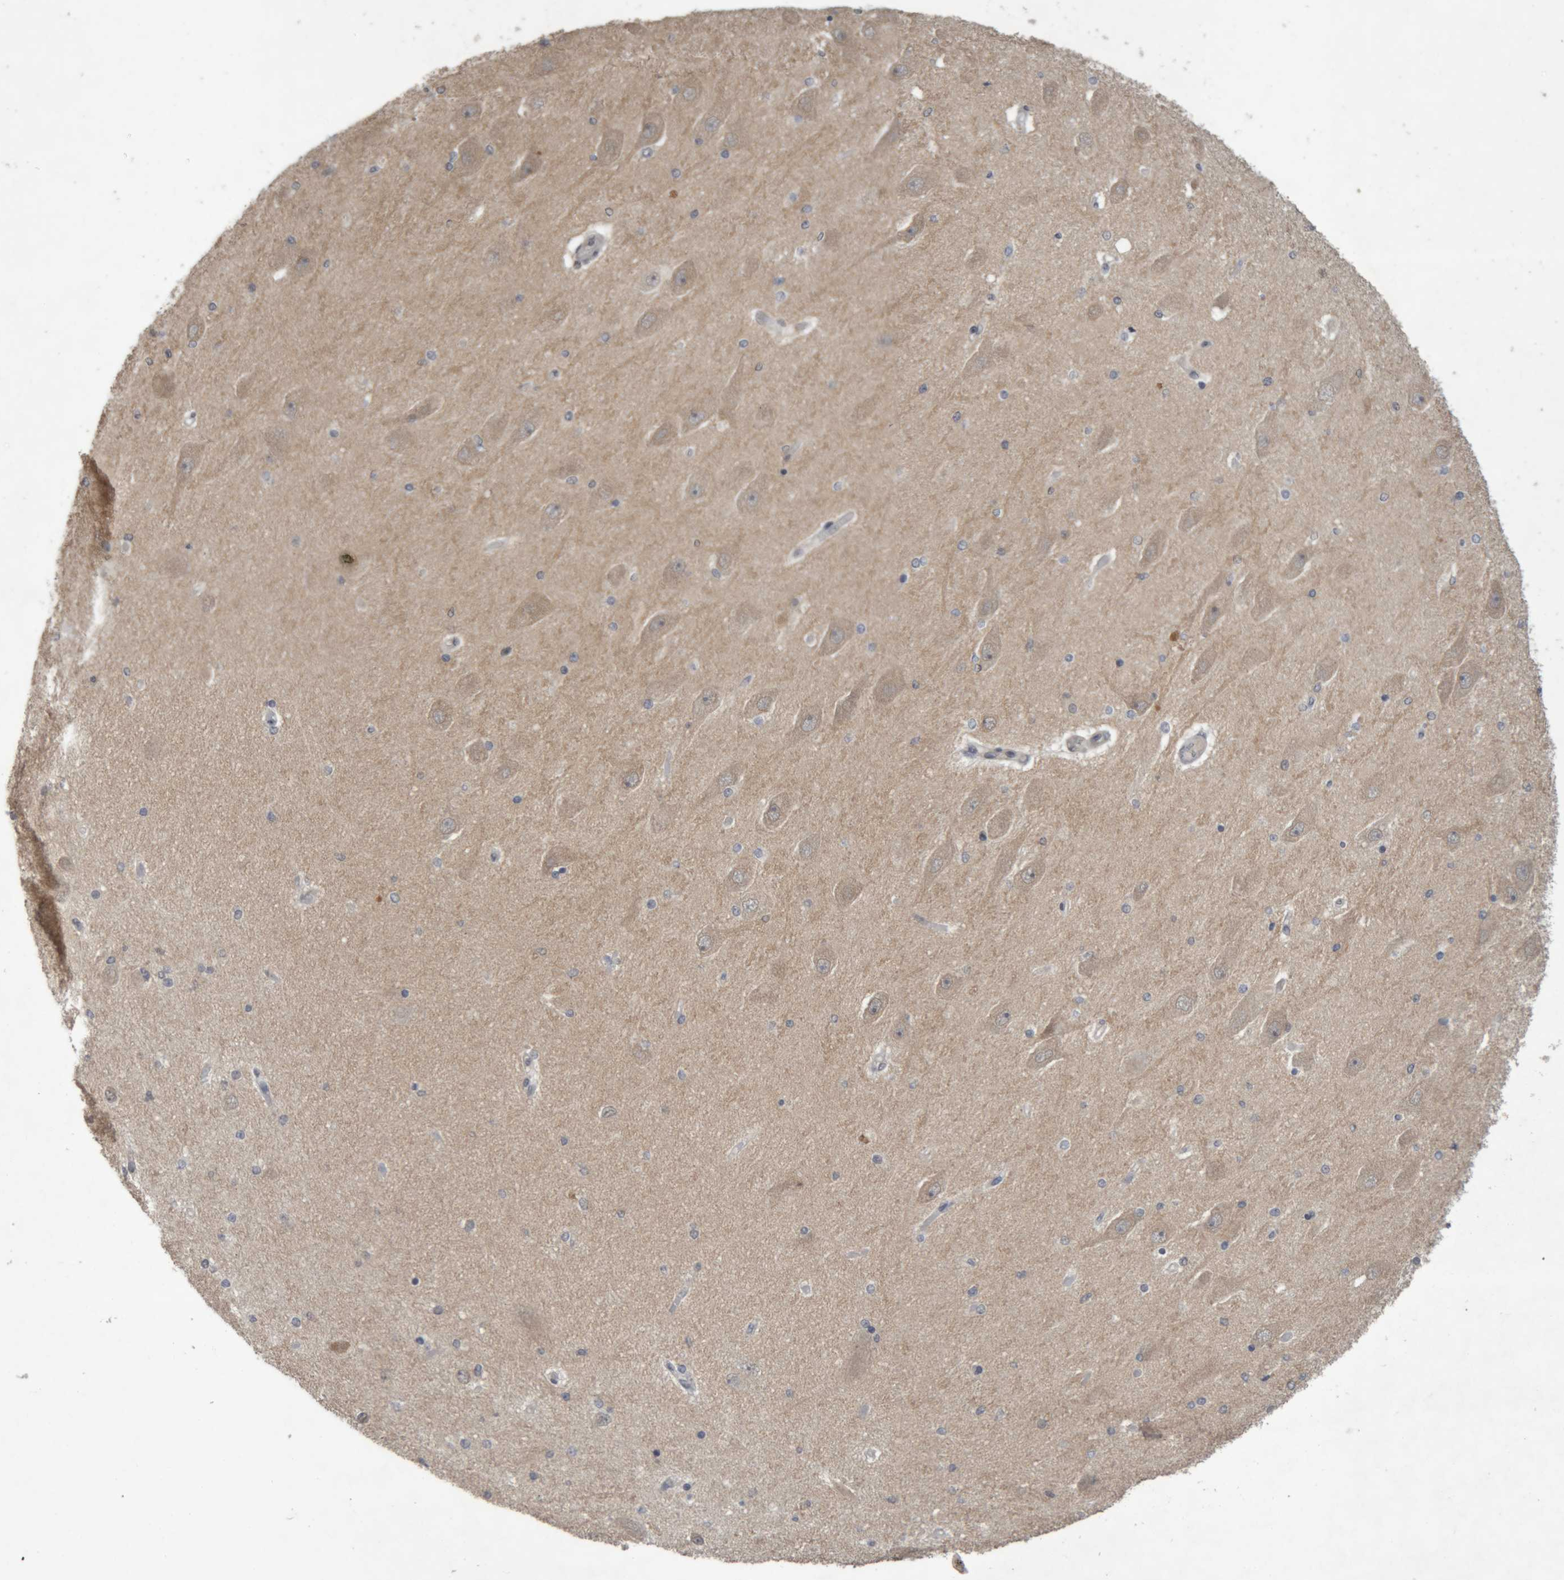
{"staining": {"intensity": "weak", "quantity": "<25%", "location": "cytoplasmic/membranous"}, "tissue": "hippocampus", "cell_type": "Glial cells", "image_type": "normal", "snomed": [{"axis": "morphology", "description": "Normal tissue, NOS"}, {"axis": "topography", "description": "Hippocampus"}], "caption": "The immunohistochemistry (IHC) photomicrograph has no significant staining in glial cells of hippocampus. The staining is performed using DAB brown chromogen with nuclei counter-stained in using hematoxylin.", "gene": "NFATC2", "patient": {"sex": "female", "age": 54}}